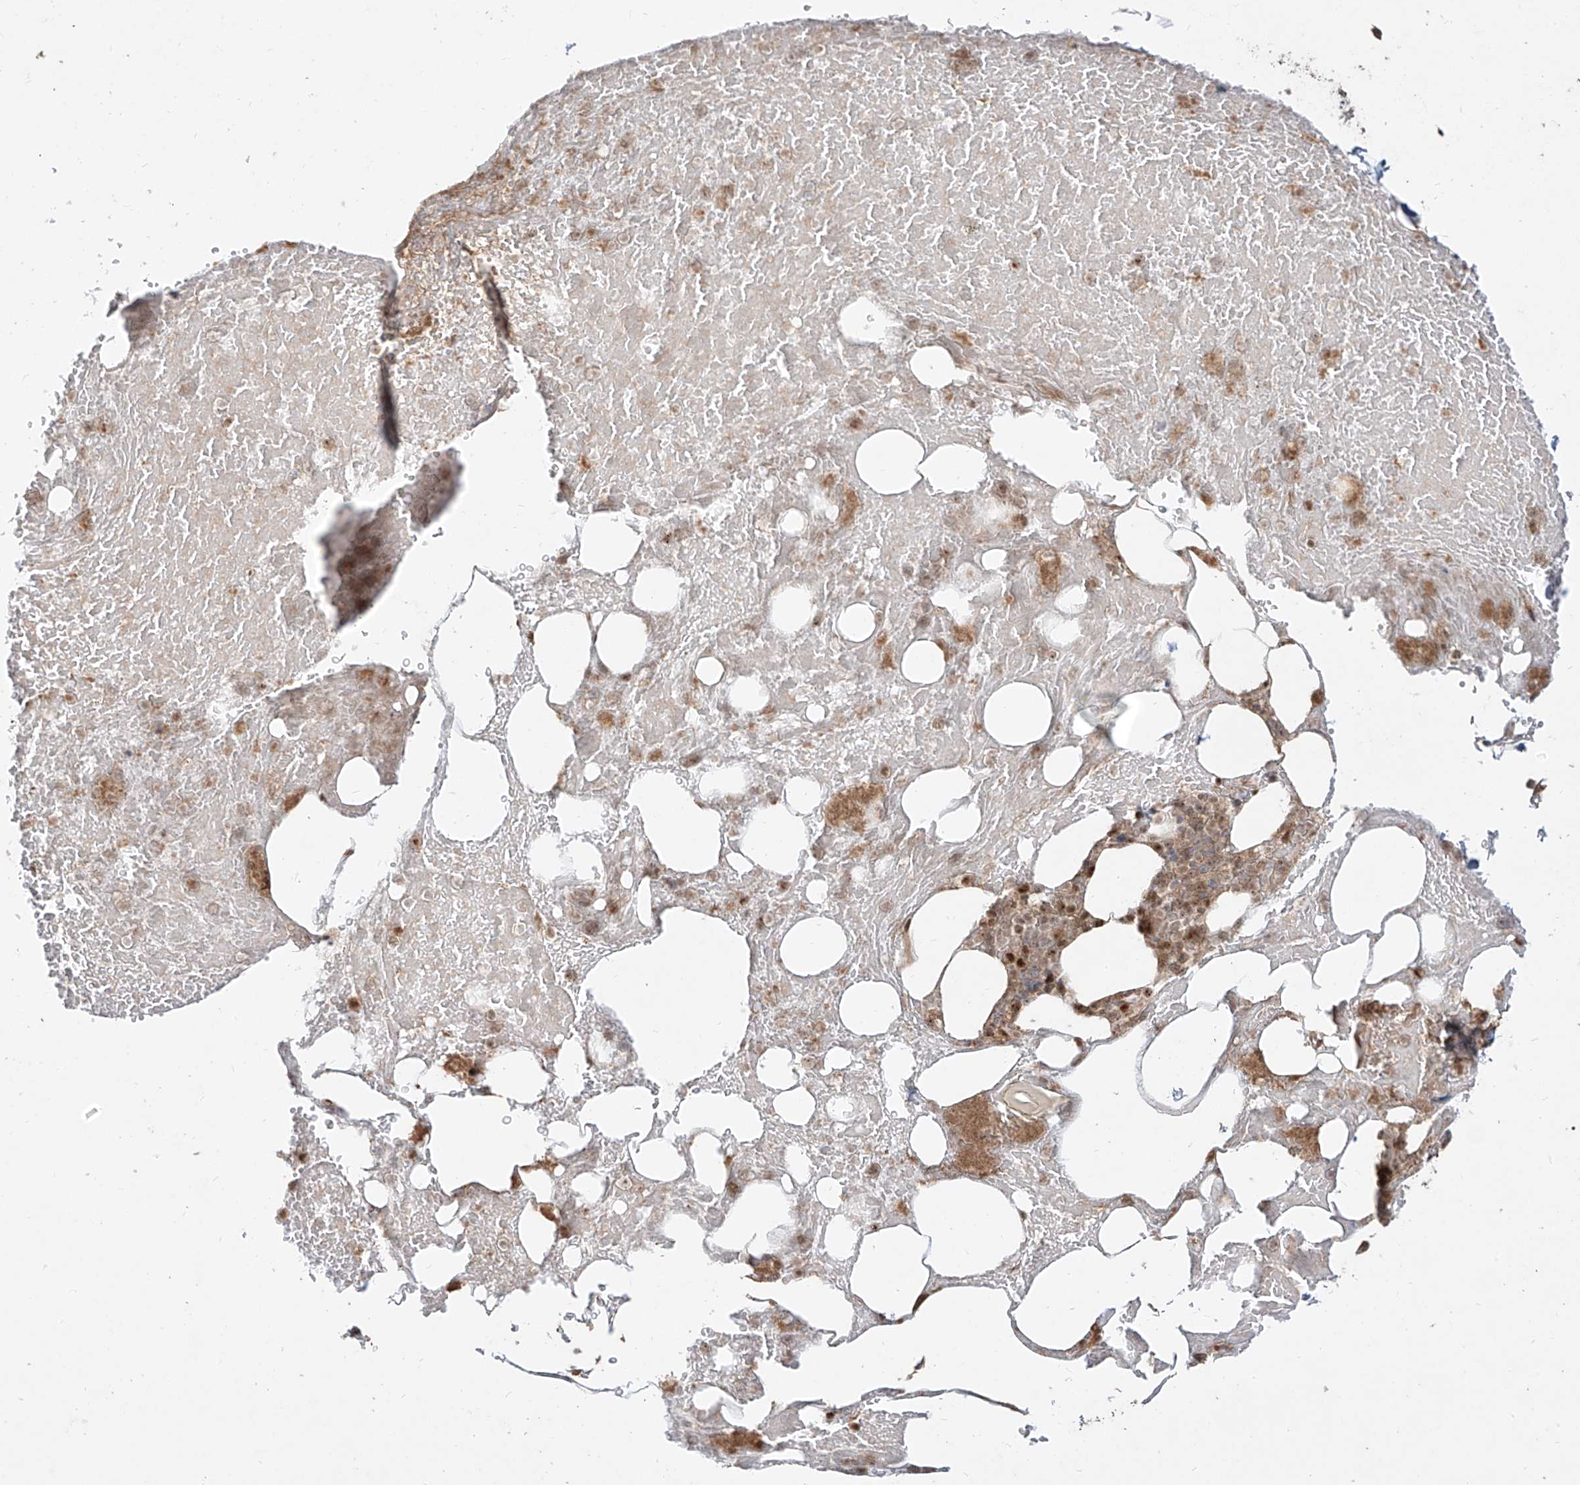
{"staining": {"intensity": "moderate", "quantity": ">75%", "location": "cytoplasmic/membranous,nuclear"}, "tissue": "bone marrow", "cell_type": "Hematopoietic cells", "image_type": "normal", "snomed": [{"axis": "morphology", "description": "Normal tissue, NOS"}, {"axis": "topography", "description": "Bone marrow"}], "caption": "A brown stain highlights moderate cytoplasmic/membranous,nuclear positivity of a protein in hematopoietic cells of unremarkable human bone marrow. Immunohistochemistry stains the protein of interest in brown and the nuclei are stained blue.", "gene": "ZNF710", "patient": {"sex": "male", "age": 60}}